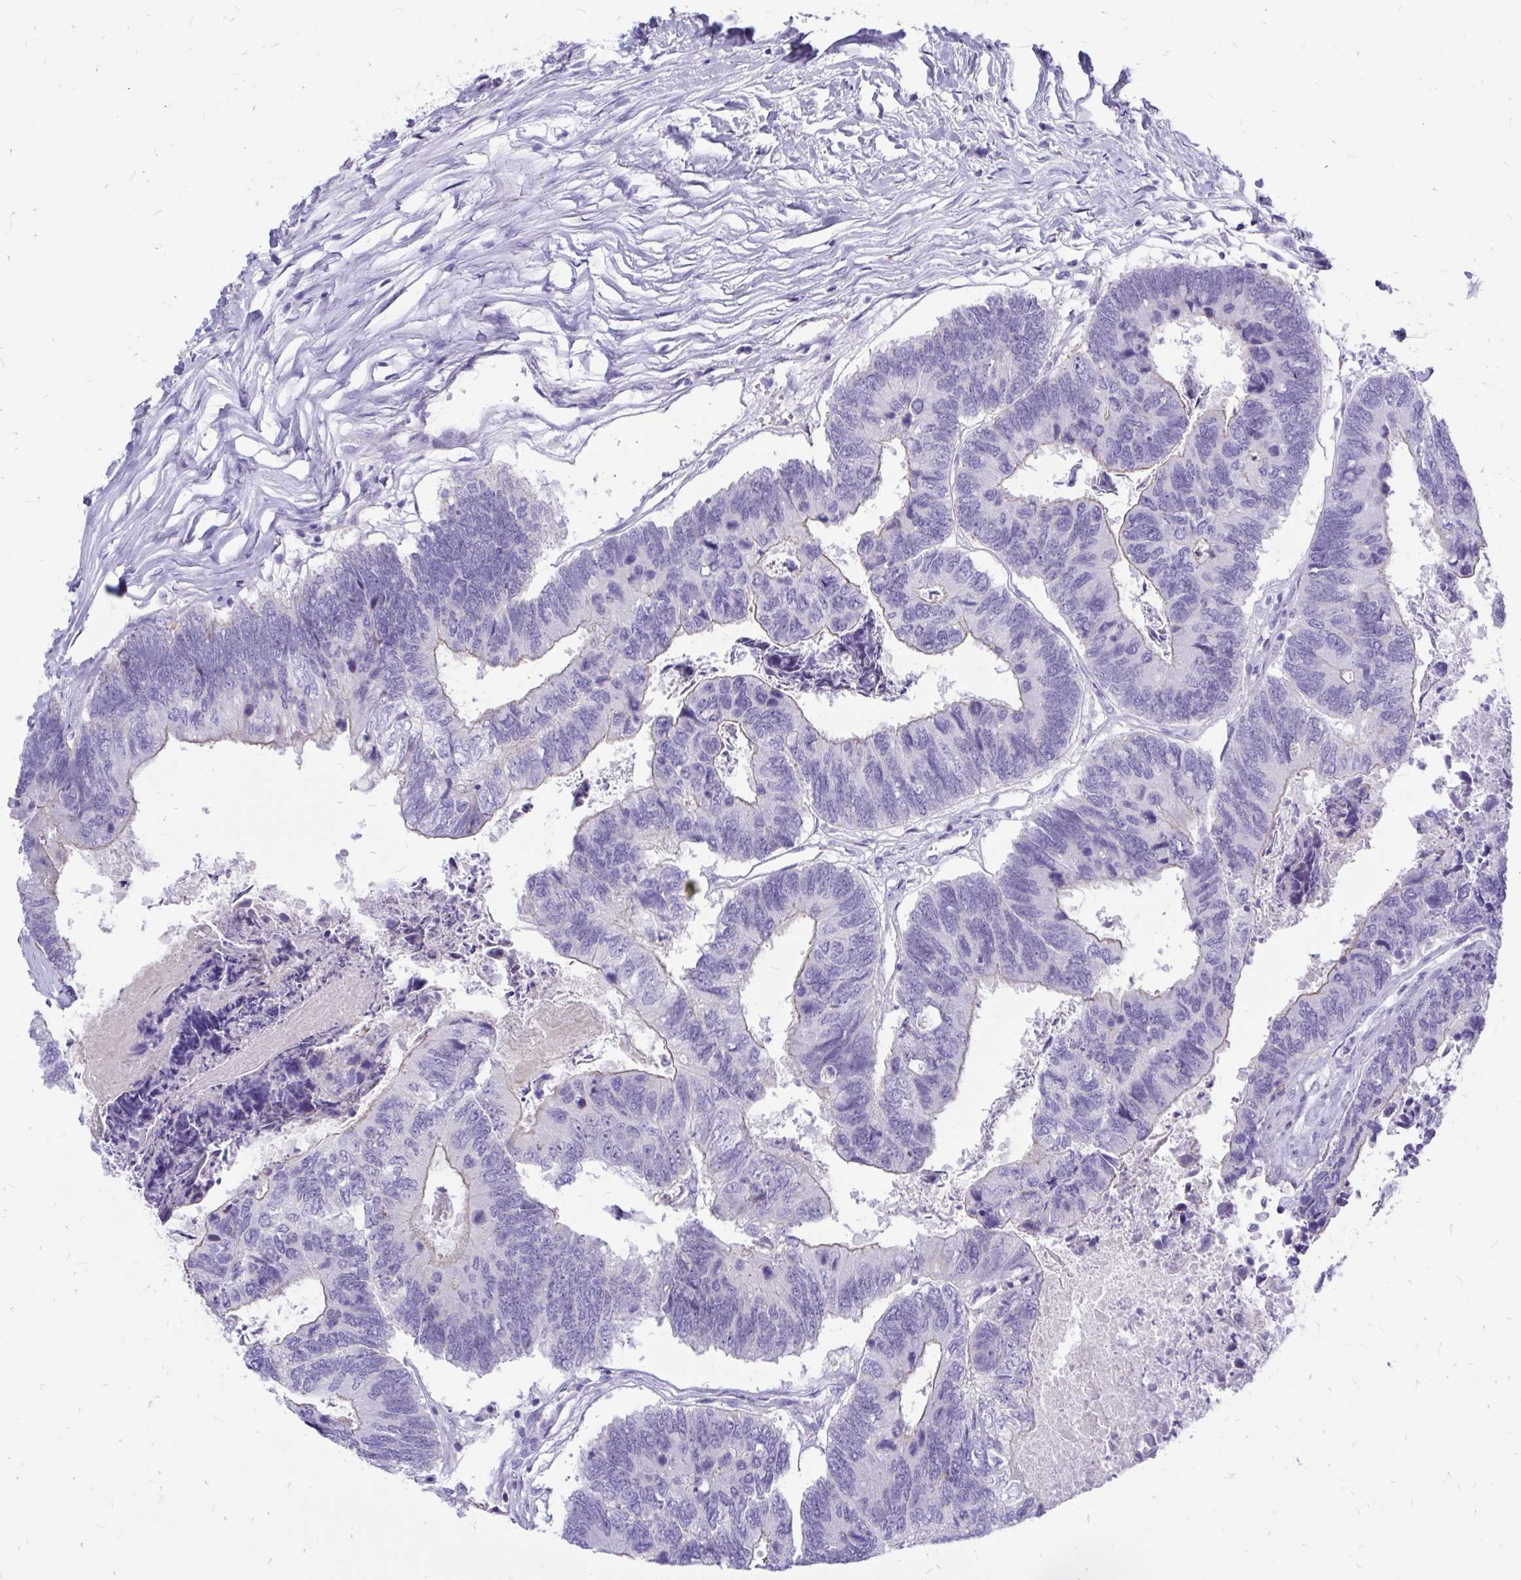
{"staining": {"intensity": "negative", "quantity": "none", "location": "none"}, "tissue": "colorectal cancer", "cell_type": "Tumor cells", "image_type": "cancer", "snomed": [{"axis": "morphology", "description": "Adenocarcinoma, NOS"}, {"axis": "topography", "description": "Colon"}], "caption": "Tumor cells are negative for brown protein staining in adenocarcinoma (colorectal).", "gene": "IGSF5", "patient": {"sex": "female", "age": 67}}